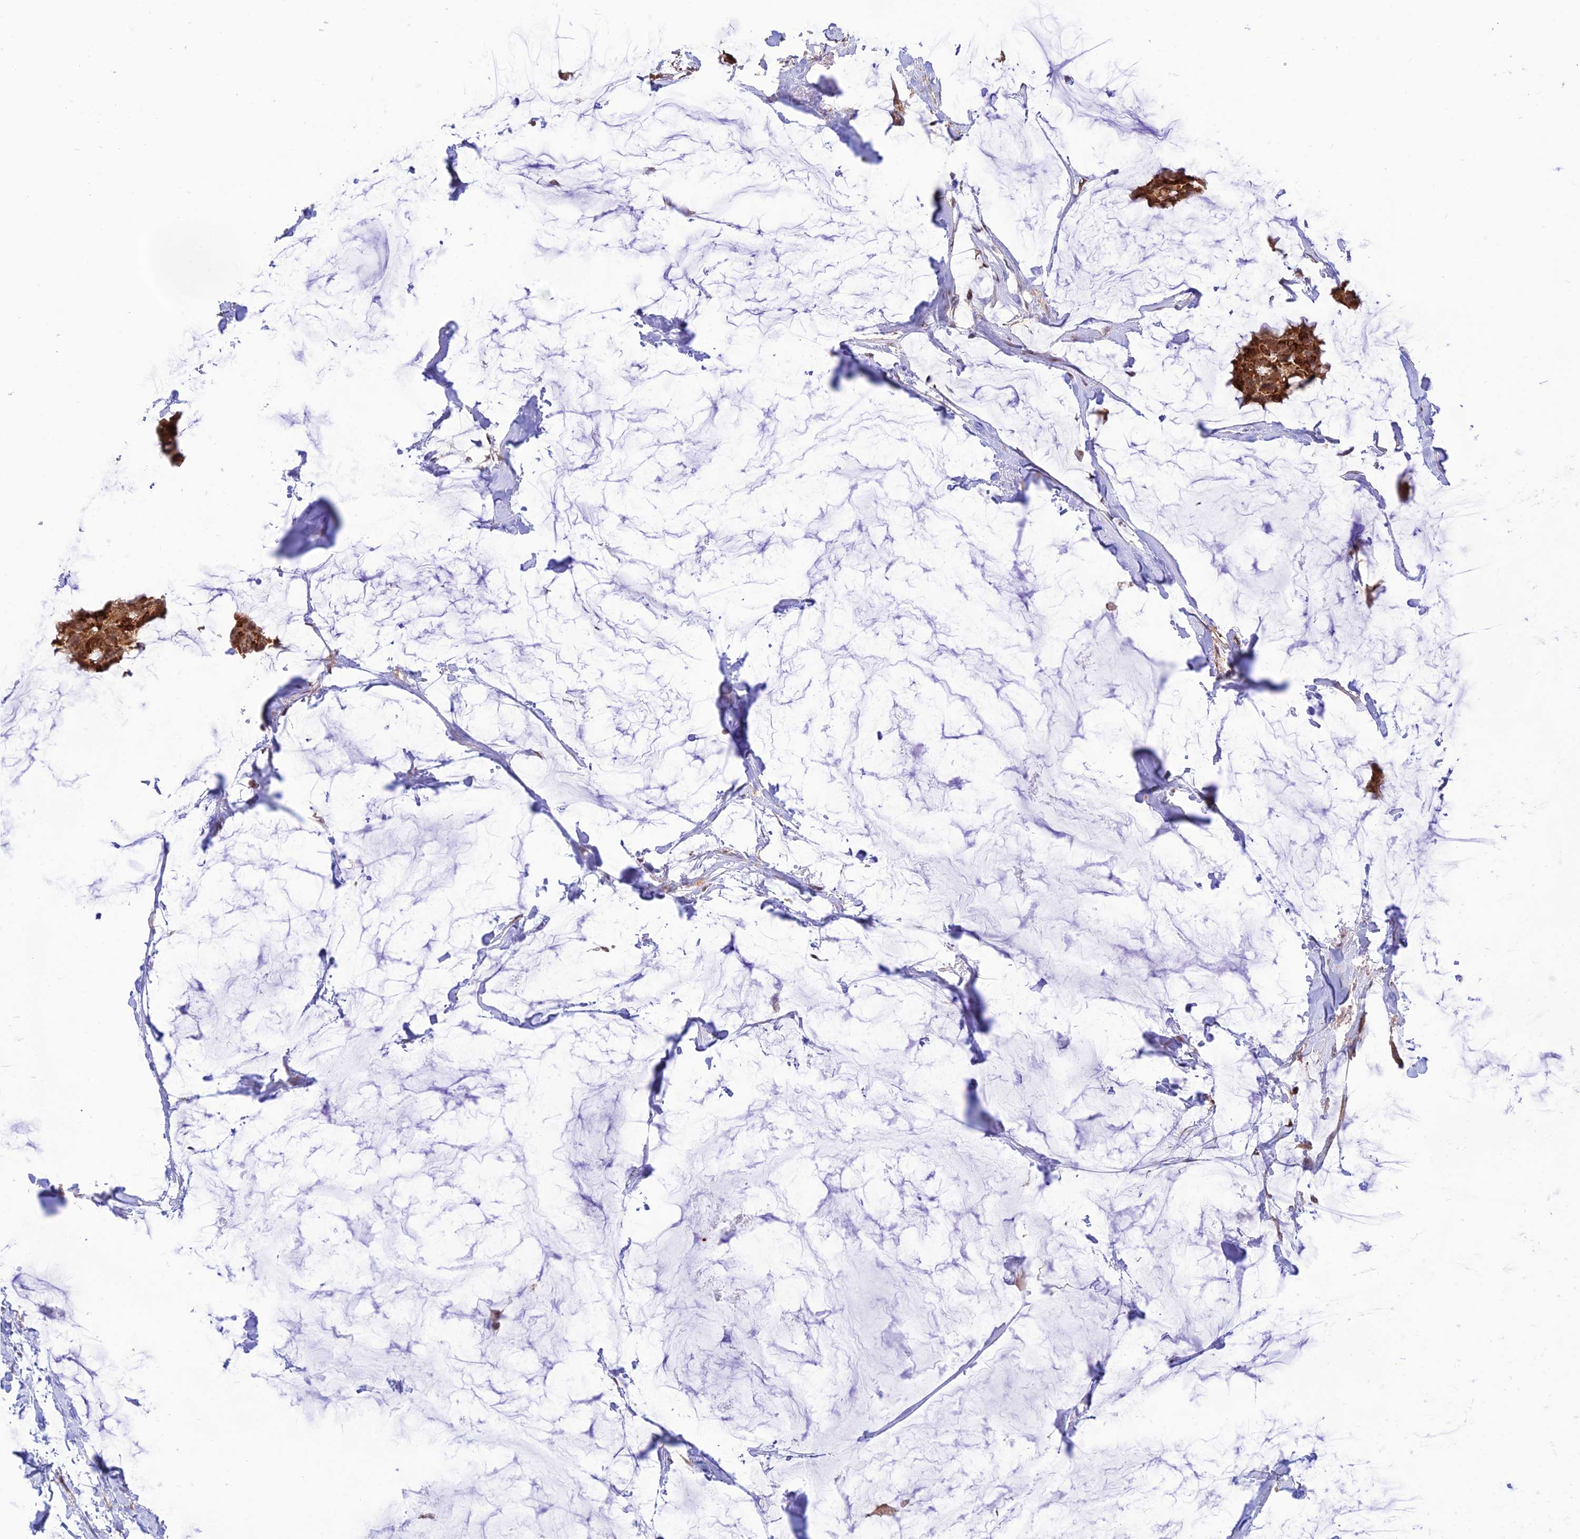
{"staining": {"intensity": "moderate", "quantity": ">75%", "location": "cytoplasmic/membranous"}, "tissue": "breast cancer", "cell_type": "Tumor cells", "image_type": "cancer", "snomed": [{"axis": "morphology", "description": "Duct carcinoma"}, {"axis": "topography", "description": "Breast"}], "caption": "An immunohistochemistry (IHC) histopathology image of neoplastic tissue is shown. Protein staining in brown shows moderate cytoplasmic/membranous positivity in breast cancer (intraductal carcinoma) within tumor cells.", "gene": "GOLGA3", "patient": {"sex": "female", "age": 93}}